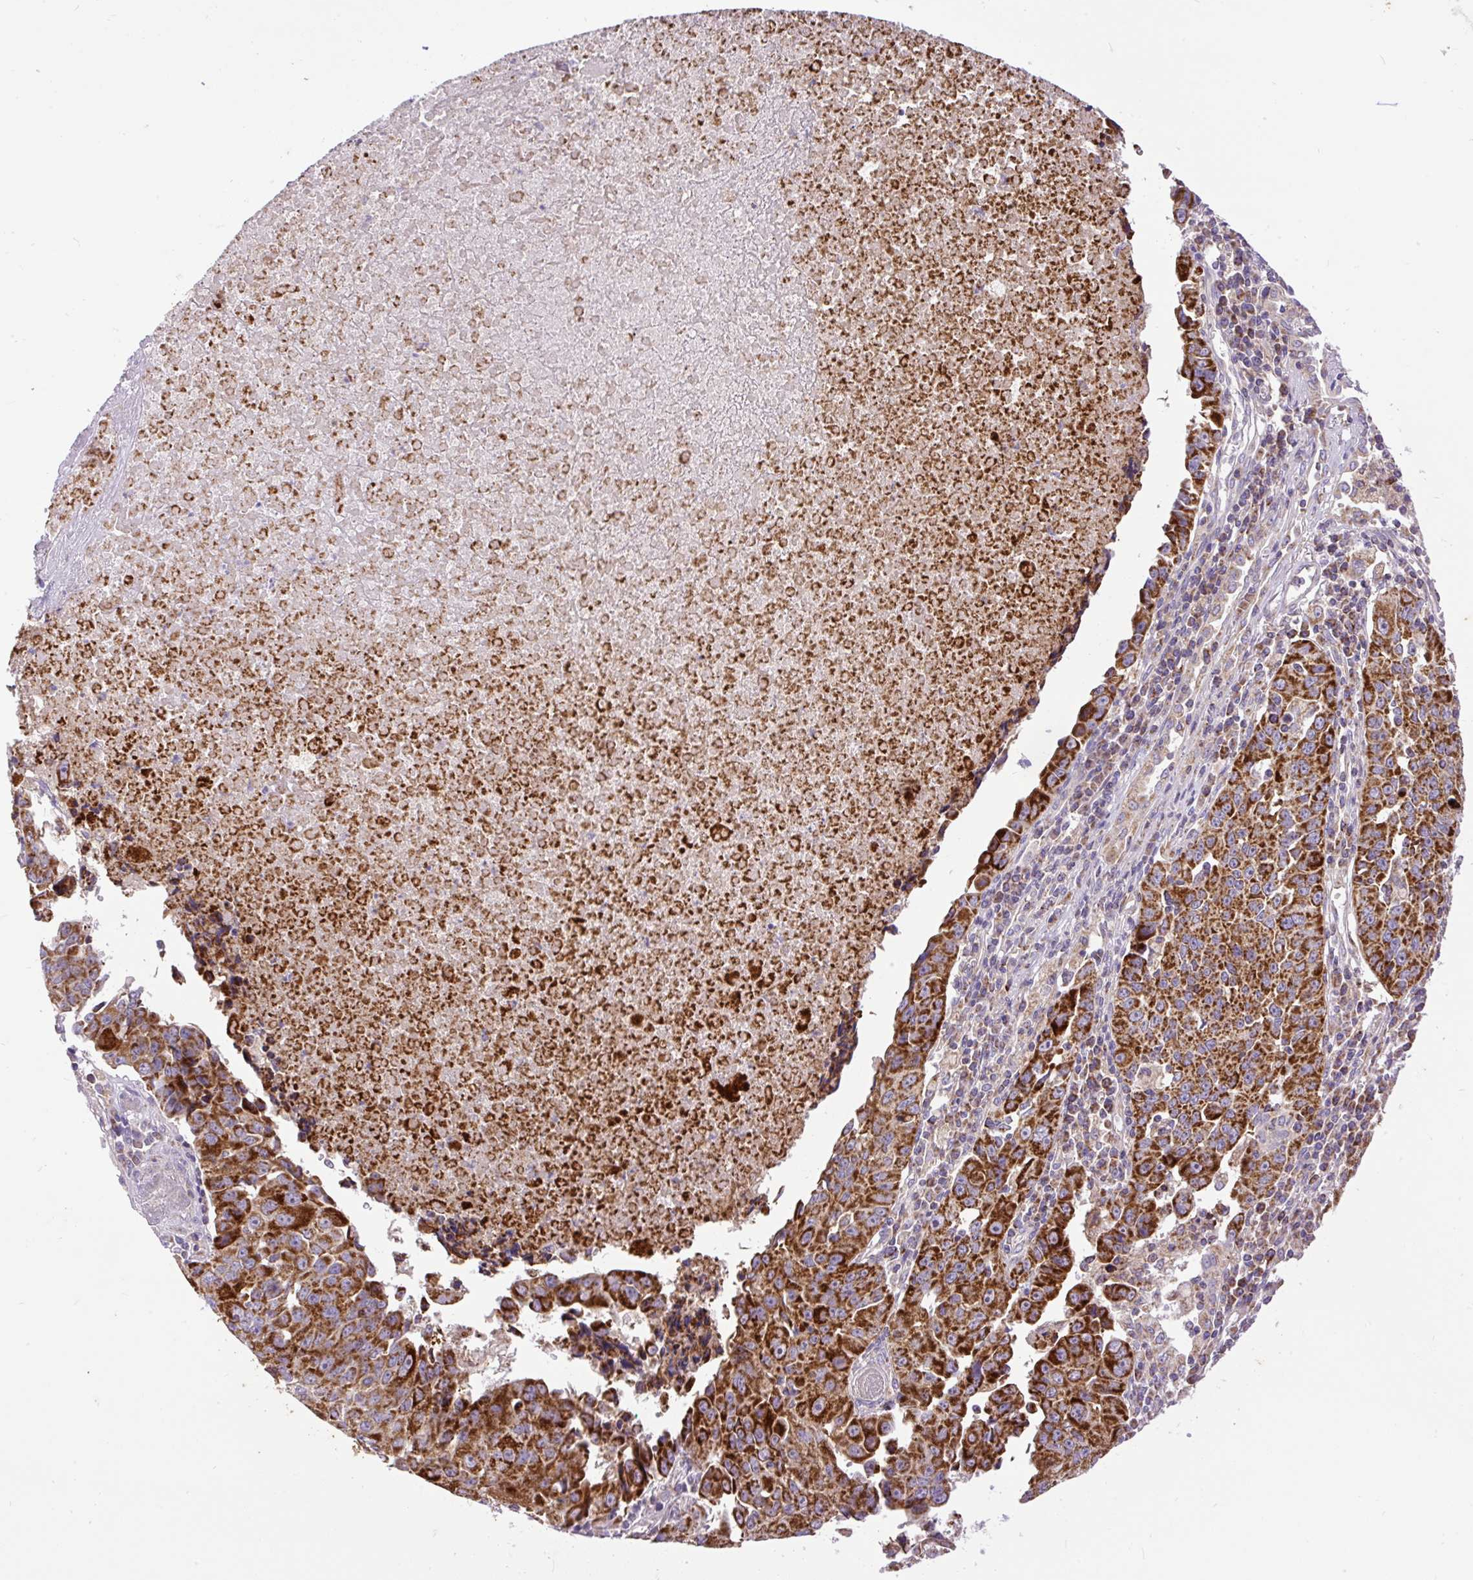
{"staining": {"intensity": "strong", "quantity": ">75%", "location": "cytoplasmic/membranous"}, "tissue": "lung cancer", "cell_type": "Tumor cells", "image_type": "cancer", "snomed": [{"axis": "morphology", "description": "Squamous cell carcinoma, NOS"}, {"axis": "topography", "description": "Lung"}], "caption": "IHC micrograph of human lung cancer (squamous cell carcinoma) stained for a protein (brown), which shows high levels of strong cytoplasmic/membranous positivity in about >75% of tumor cells.", "gene": "TOMM40", "patient": {"sex": "female", "age": 66}}